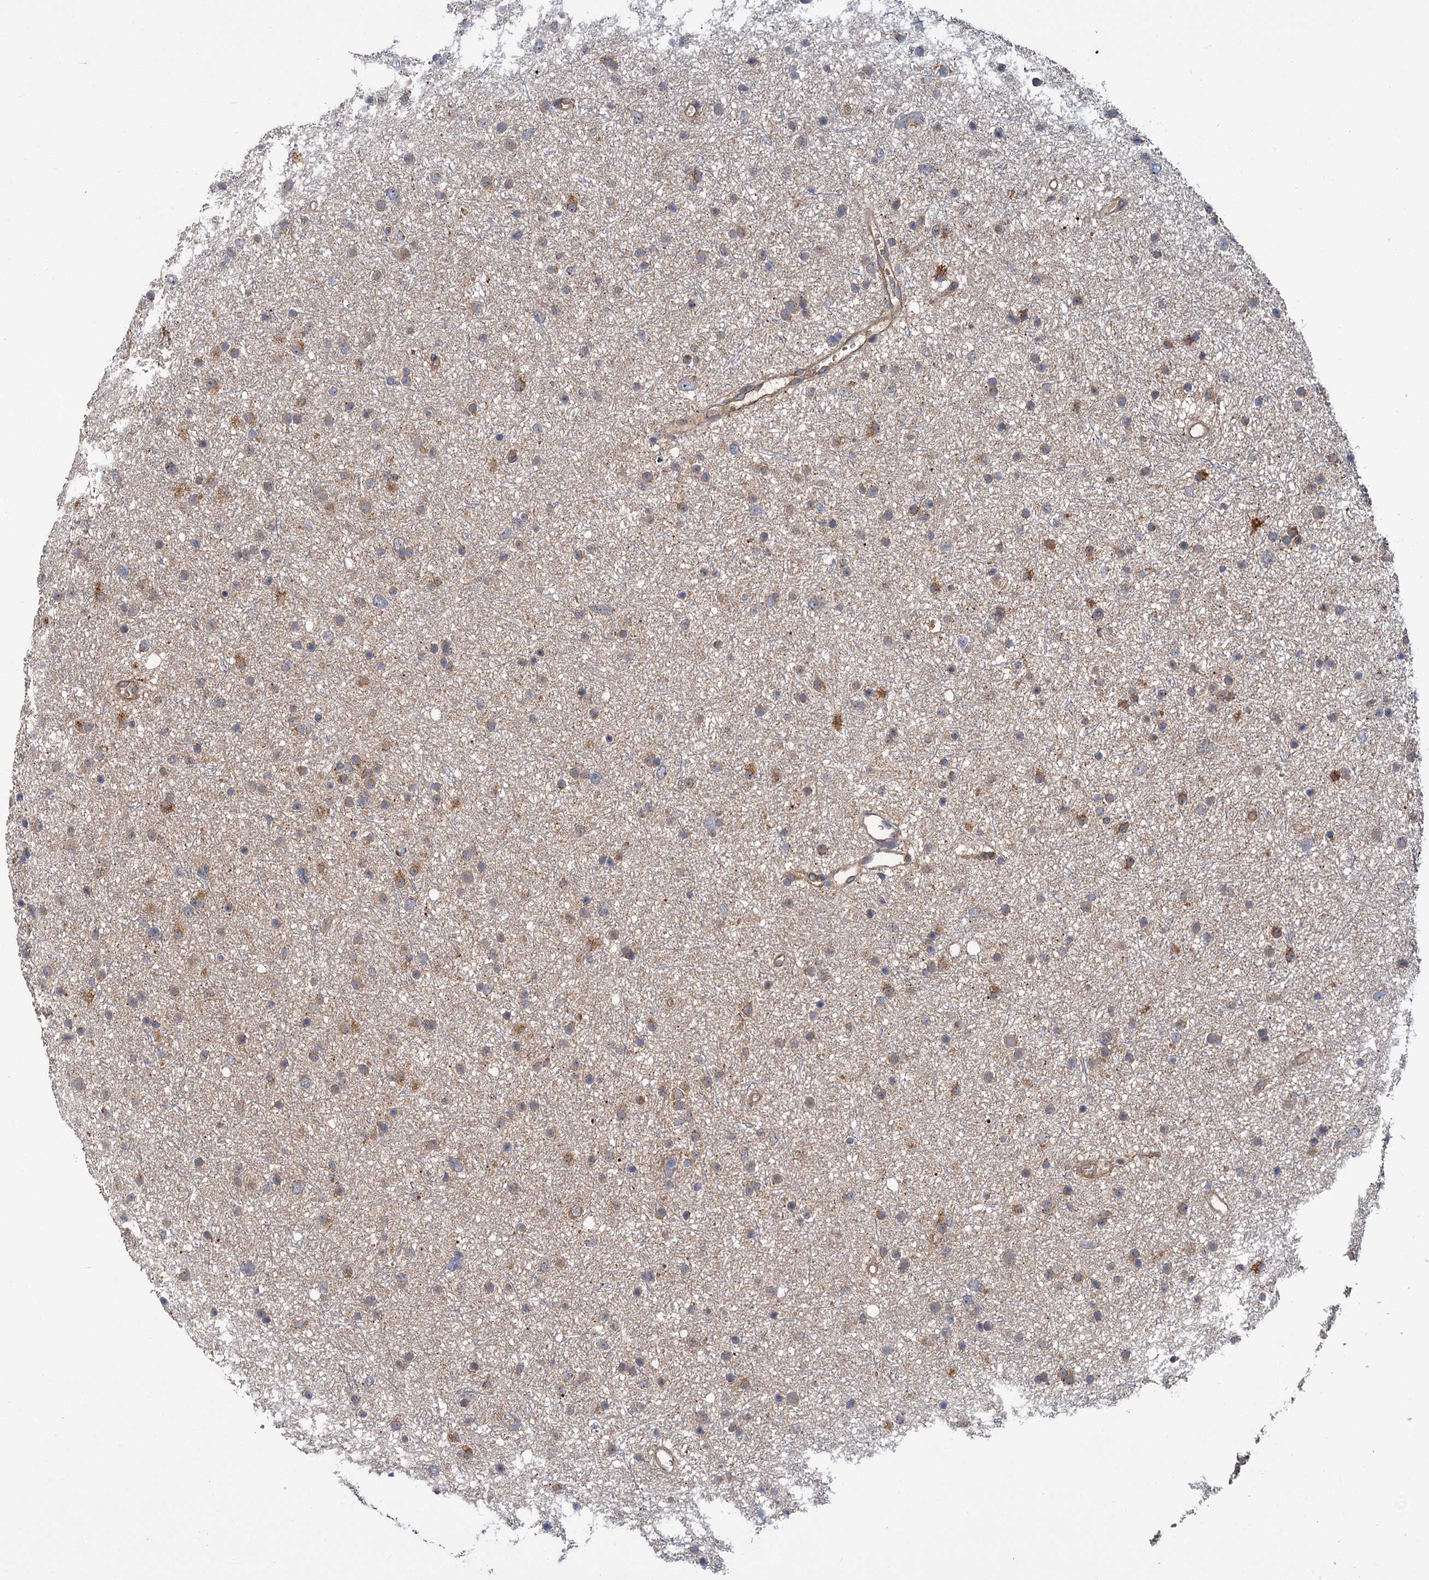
{"staining": {"intensity": "moderate", "quantity": "25%-75%", "location": "cytoplasmic/membranous"}, "tissue": "glioma", "cell_type": "Tumor cells", "image_type": "cancer", "snomed": [{"axis": "morphology", "description": "Glioma, malignant, Low grade"}, {"axis": "topography", "description": "Cerebral cortex"}], "caption": "Glioma stained with IHC reveals moderate cytoplasmic/membranous staining in about 25%-75% of tumor cells.", "gene": "DYNC2H1", "patient": {"sex": "female", "age": 39}}